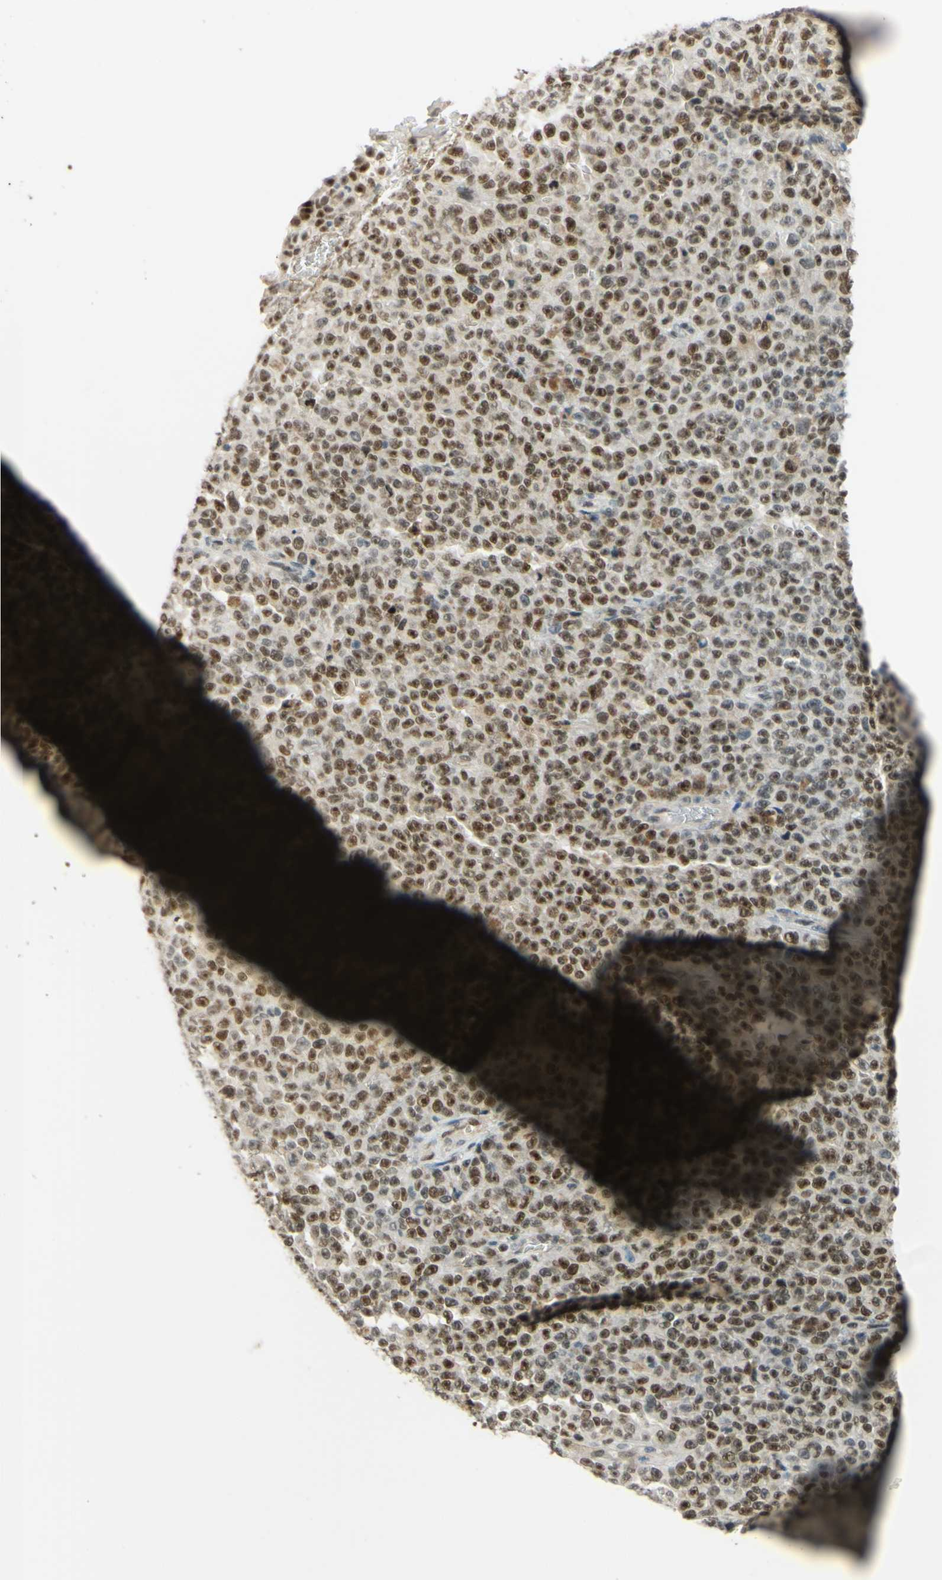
{"staining": {"intensity": "moderate", "quantity": ">75%", "location": "nuclear"}, "tissue": "melanoma", "cell_type": "Tumor cells", "image_type": "cancer", "snomed": [{"axis": "morphology", "description": "Malignant melanoma, NOS"}, {"axis": "topography", "description": "Skin"}], "caption": "This is a histology image of immunohistochemistry staining of malignant melanoma, which shows moderate positivity in the nuclear of tumor cells.", "gene": "POLB", "patient": {"sex": "female", "age": 82}}